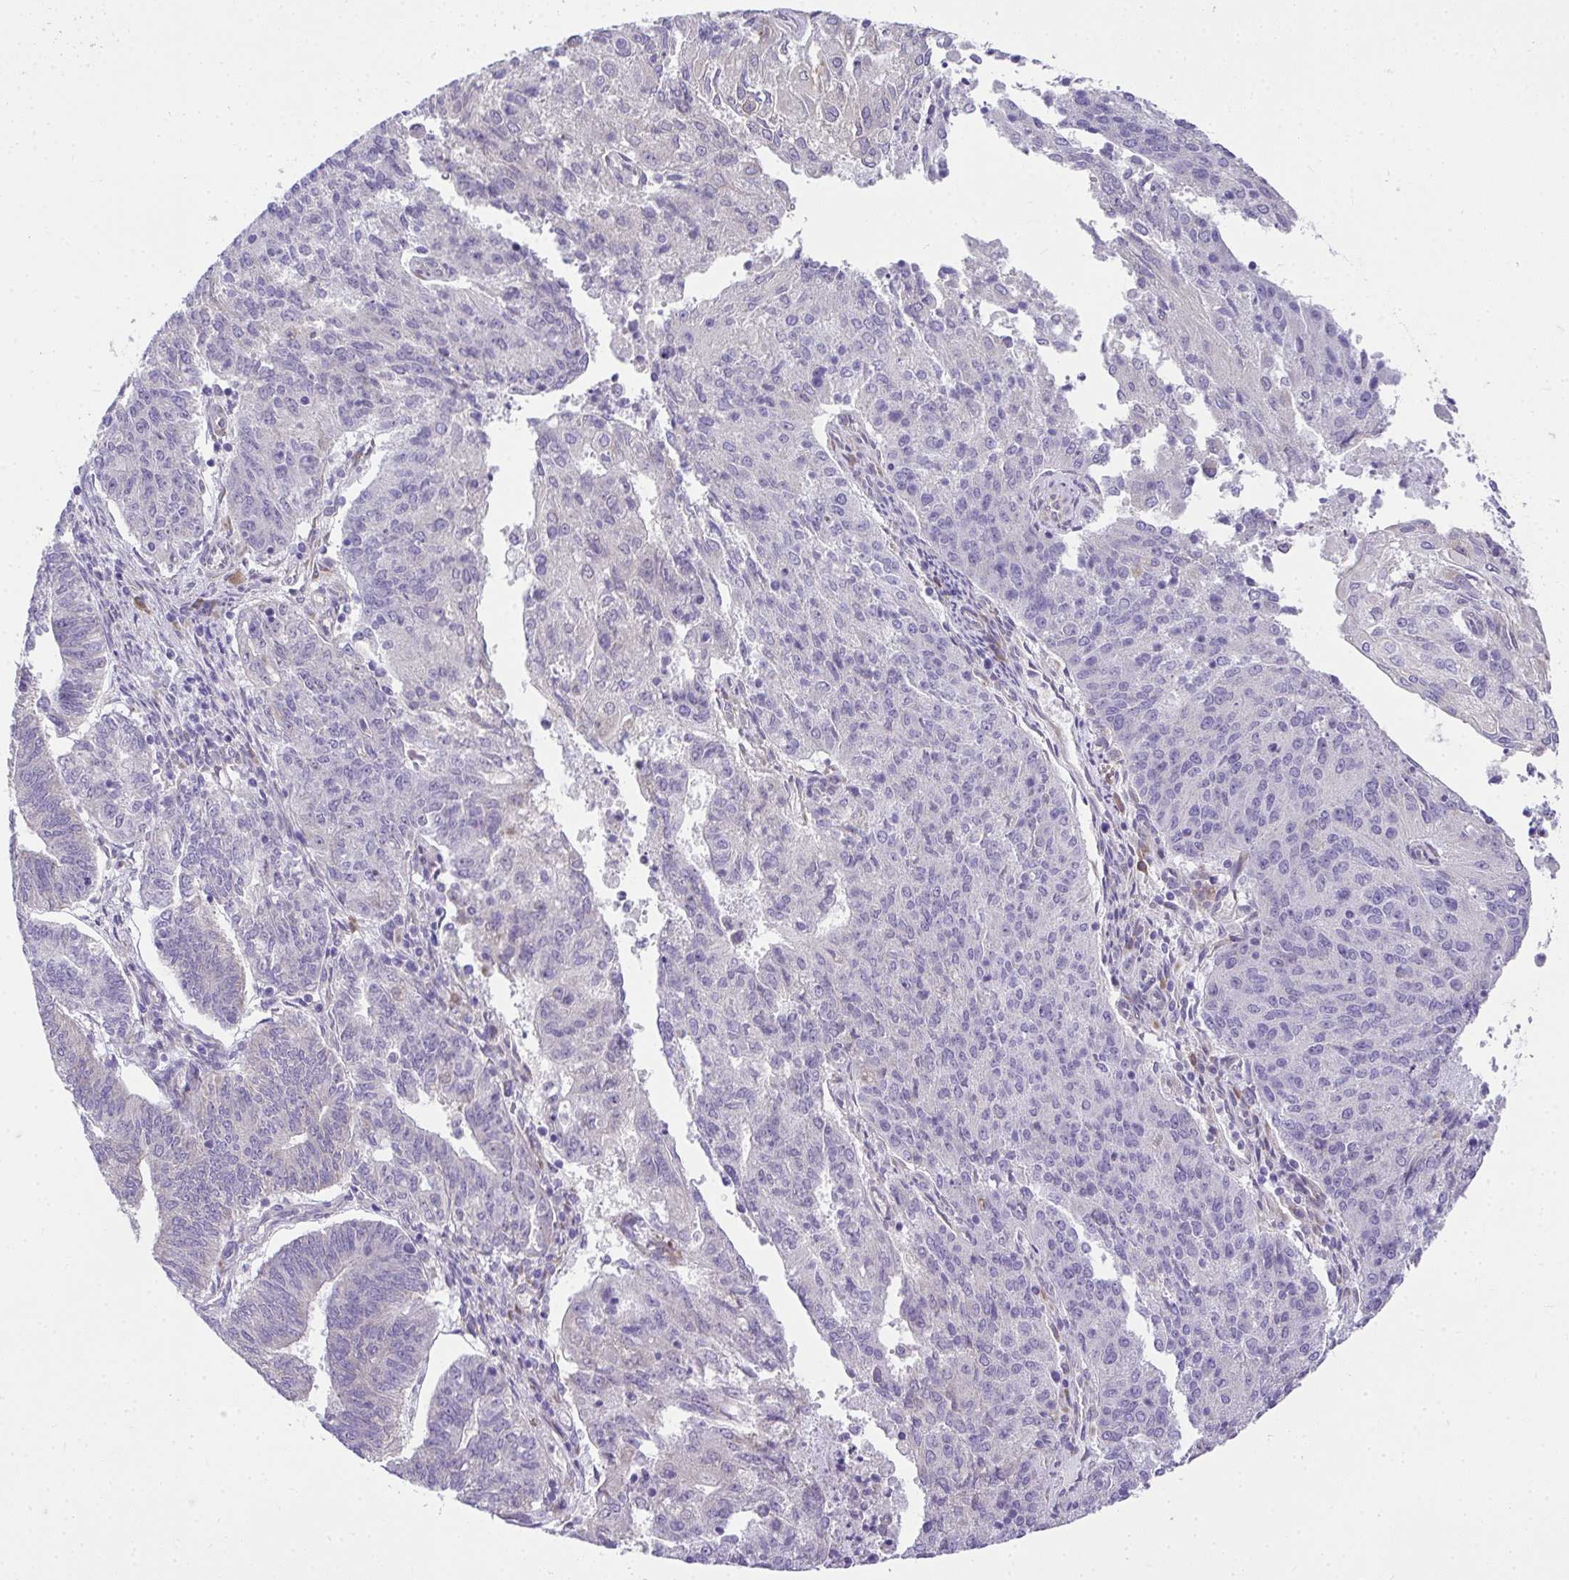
{"staining": {"intensity": "negative", "quantity": "none", "location": "none"}, "tissue": "endometrial cancer", "cell_type": "Tumor cells", "image_type": "cancer", "snomed": [{"axis": "morphology", "description": "Adenocarcinoma, NOS"}, {"axis": "topography", "description": "Endometrium"}], "caption": "Tumor cells are negative for brown protein staining in endometrial cancer.", "gene": "ADRA2C", "patient": {"sex": "female", "age": 82}}